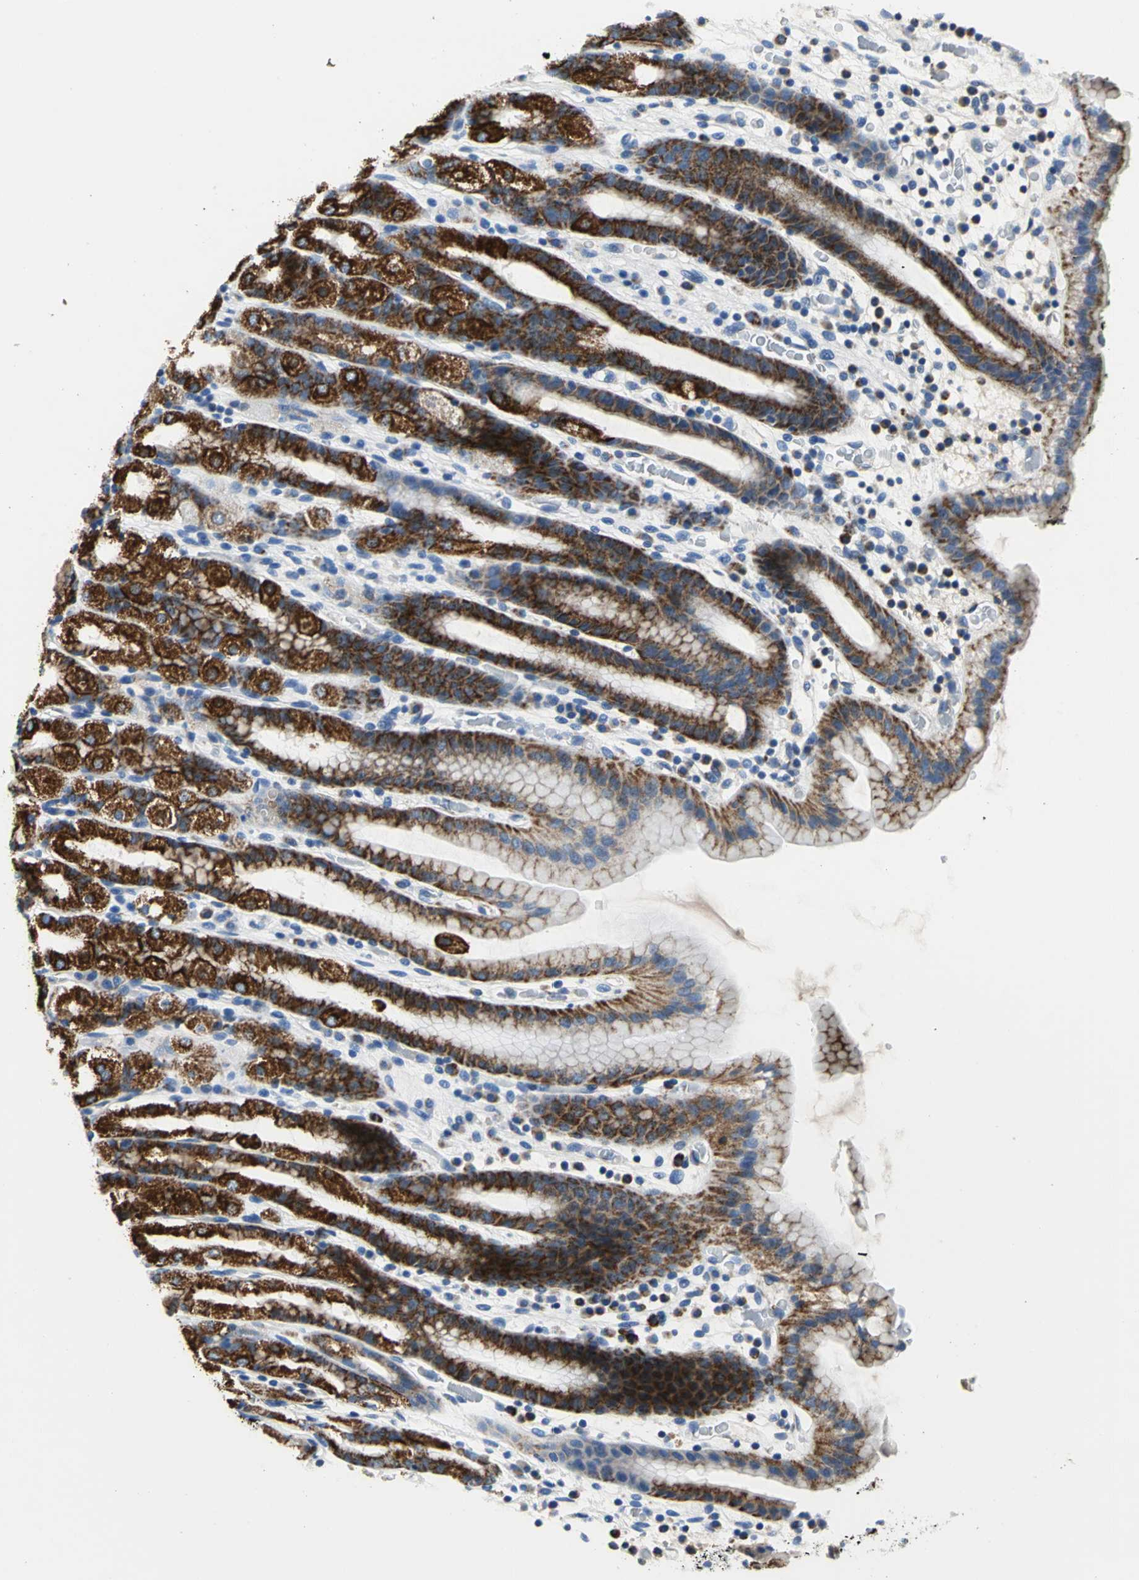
{"staining": {"intensity": "moderate", "quantity": ">75%", "location": "cytoplasmic/membranous"}, "tissue": "stomach", "cell_type": "Glandular cells", "image_type": "normal", "snomed": [{"axis": "morphology", "description": "Normal tissue, NOS"}, {"axis": "topography", "description": "Stomach, upper"}], "caption": "Unremarkable stomach displays moderate cytoplasmic/membranous staining in approximately >75% of glandular cells (DAB (3,3'-diaminobenzidine) IHC, brown staining for protein, blue staining for nuclei)..", "gene": "IFI6", "patient": {"sex": "male", "age": 68}}